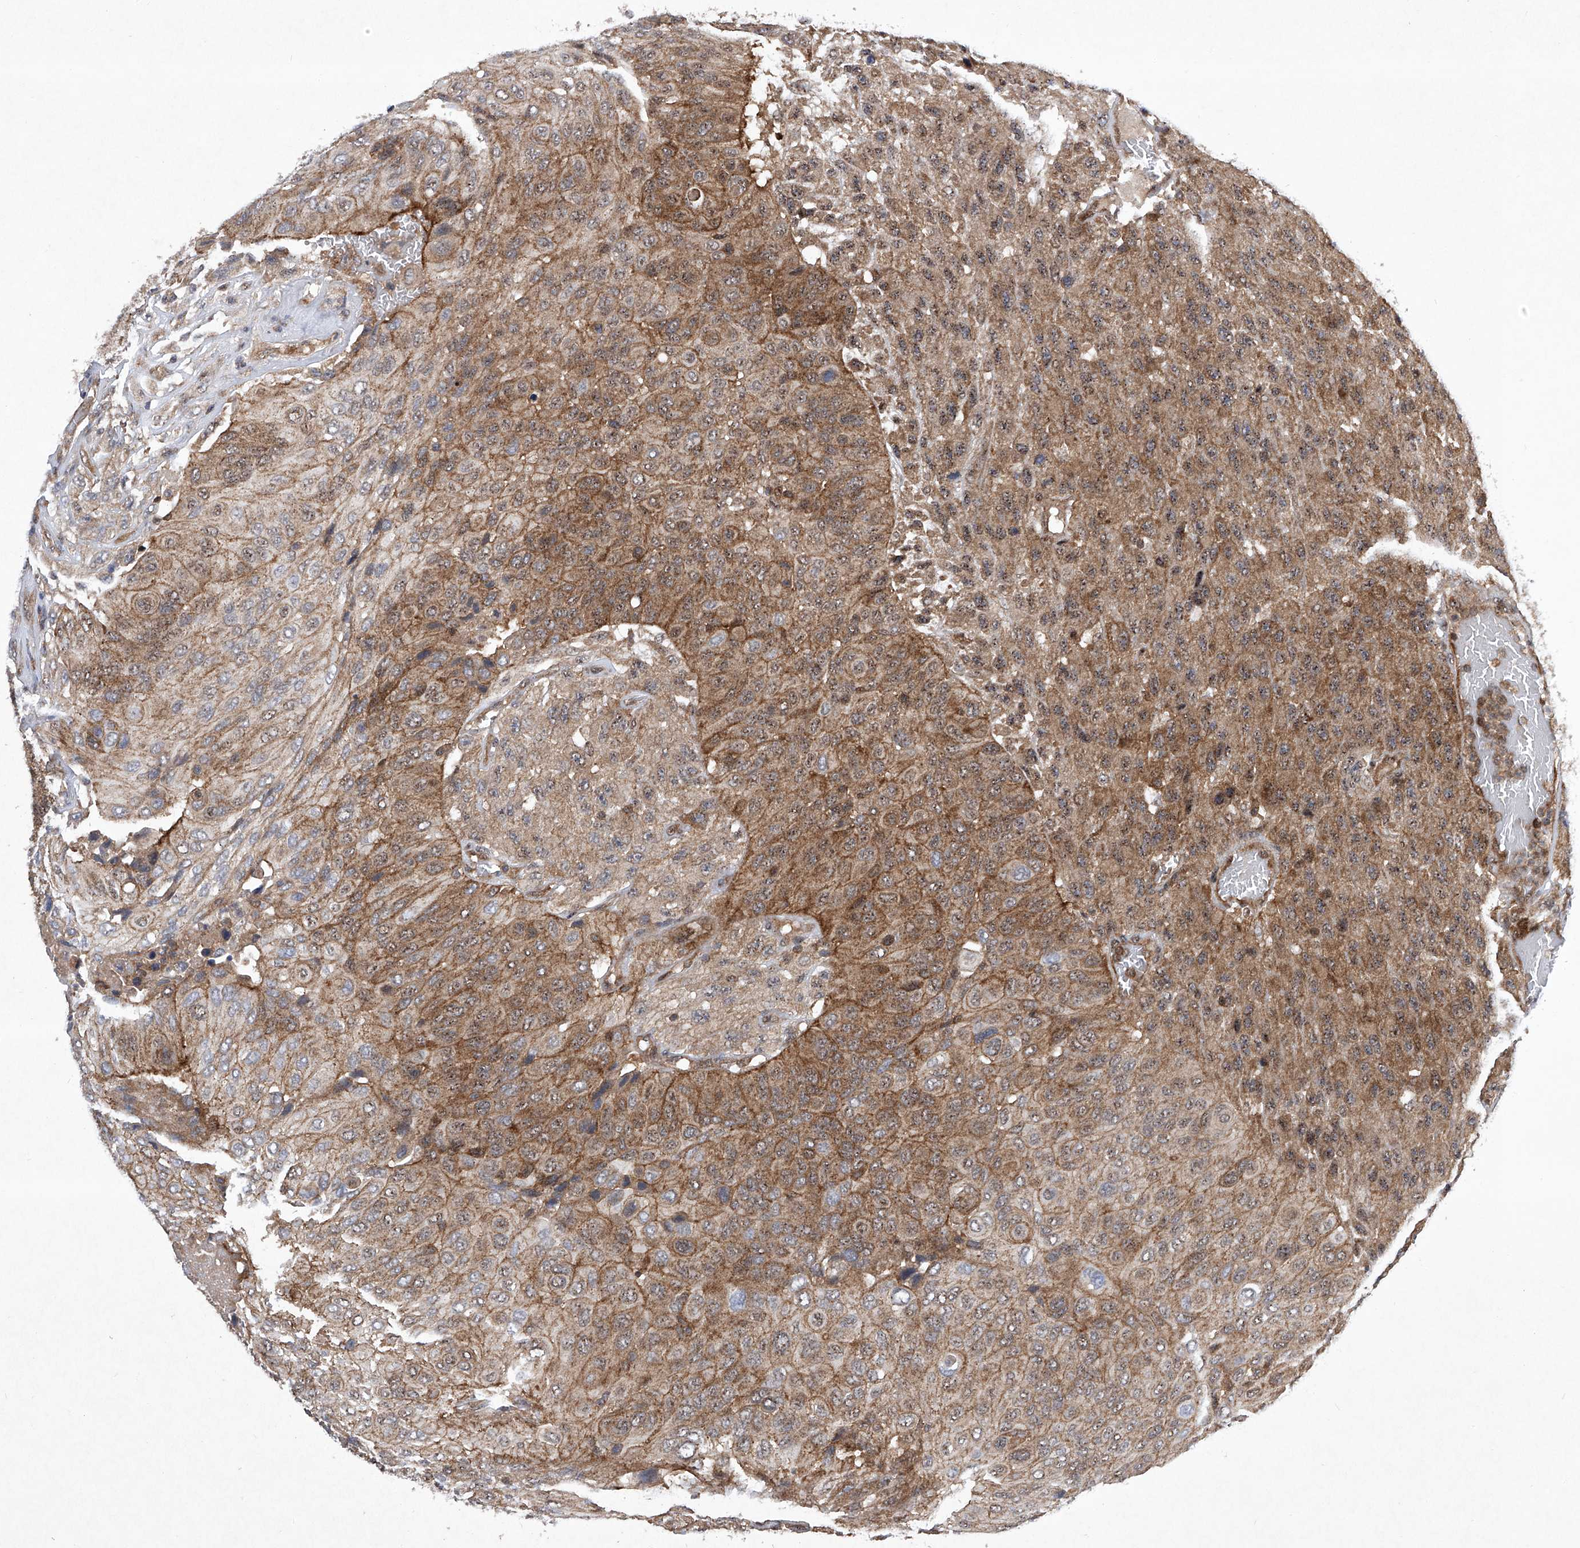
{"staining": {"intensity": "strong", "quantity": "25%-75%", "location": "cytoplasmic/membranous"}, "tissue": "urothelial cancer", "cell_type": "Tumor cells", "image_type": "cancer", "snomed": [{"axis": "morphology", "description": "Urothelial carcinoma, High grade"}, {"axis": "topography", "description": "Urinary bladder"}], "caption": "IHC staining of urothelial cancer, which exhibits high levels of strong cytoplasmic/membranous positivity in about 25%-75% of tumor cells indicating strong cytoplasmic/membranous protein positivity. The staining was performed using DAB (3,3'-diaminobenzidine) (brown) for protein detection and nuclei were counterstained in hematoxylin (blue).", "gene": "CISH", "patient": {"sex": "male", "age": 66}}